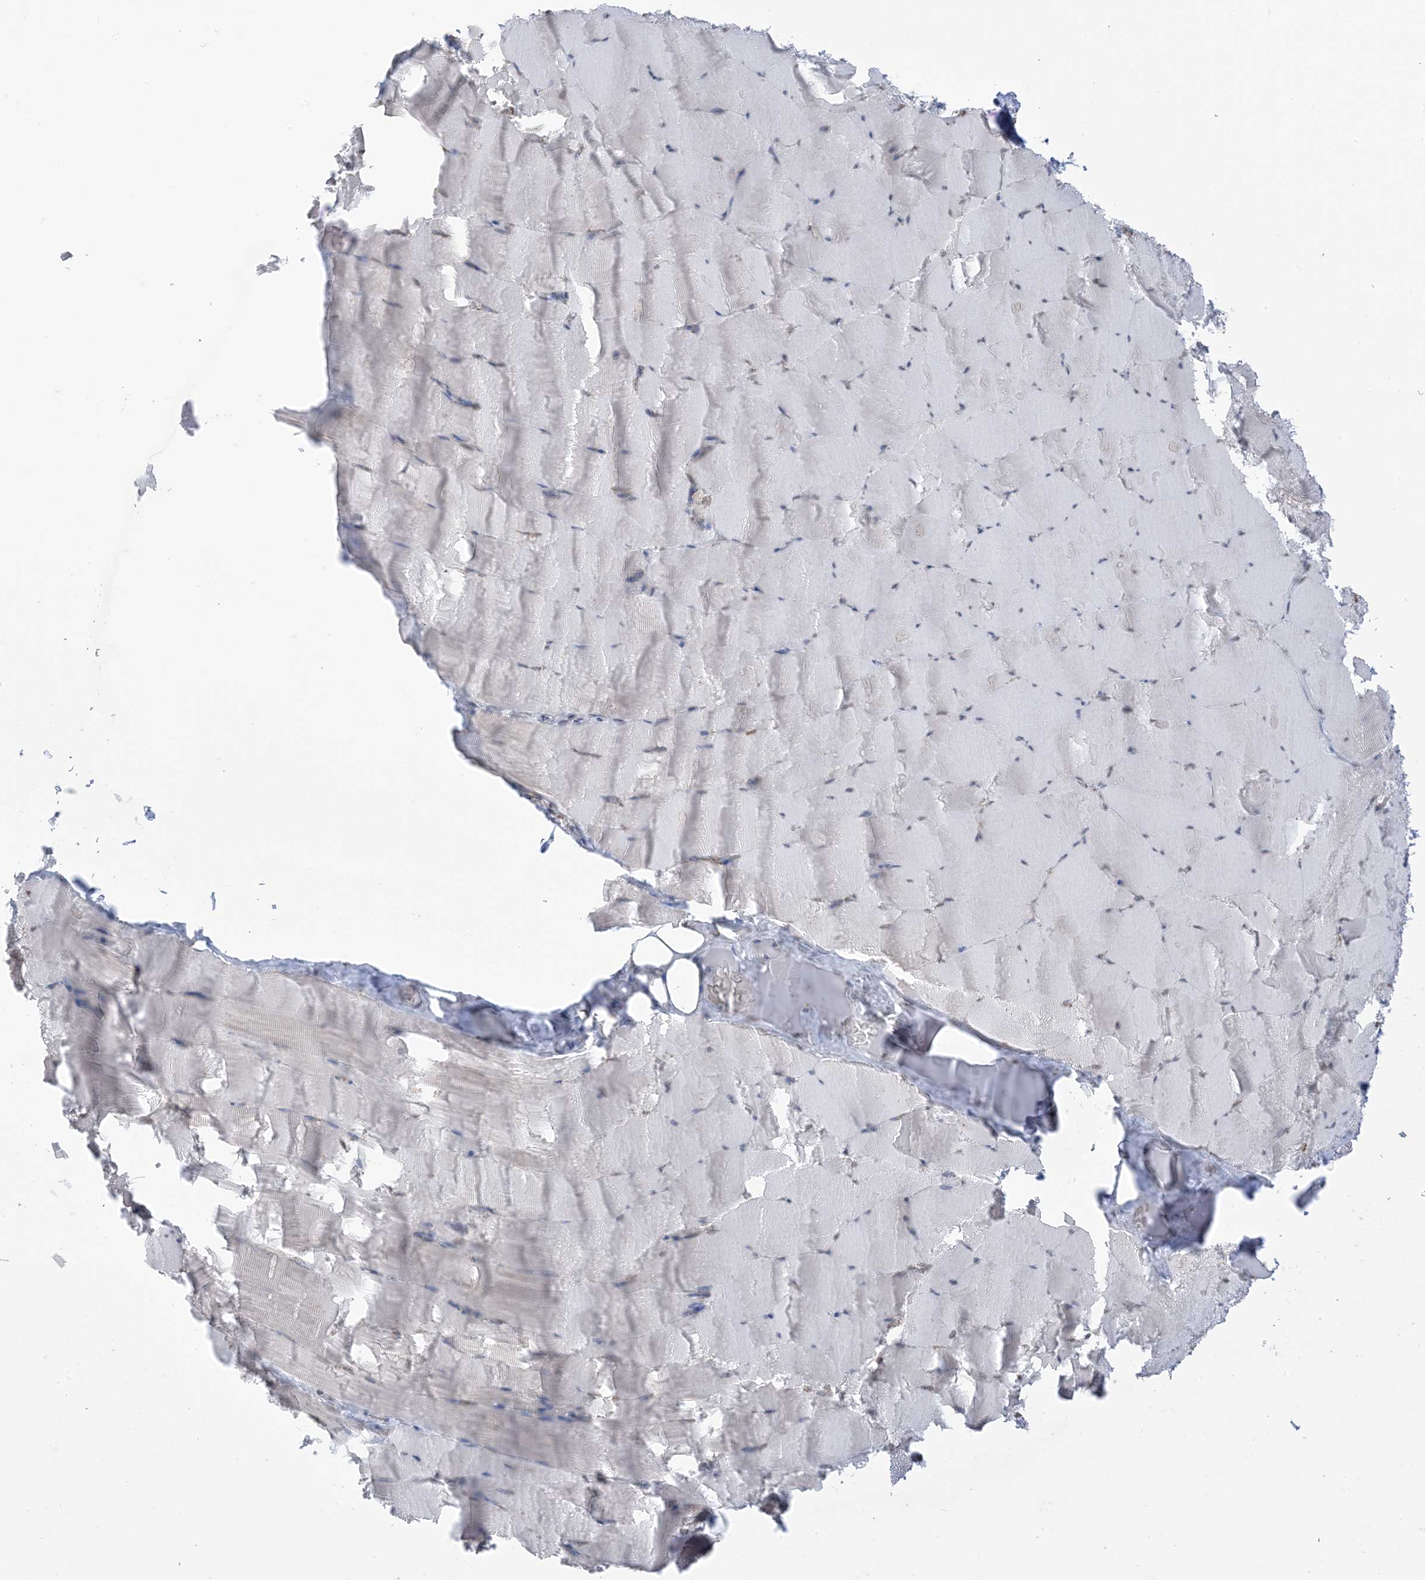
{"staining": {"intensity": "moderate", "quantity": "25%-75%", "location": "nuclear"}, "tissue": "skeletal muscle", "cell_type": "Myocytes", "image_type": "normal", "snomed": [{"axis": "morphology", "description": "Normal tissue, NOS"}, {"axis": "topography", "description": "Skeletal muscle"}], "caption": "Skeletal muscle stained with immunohistochemistry (IHC) demonstrates moderate nuclear positivity in approximately 25%-75% of myocytes.", "gene": "GPR107", "patient": {"sex": "male", "age": 62}}